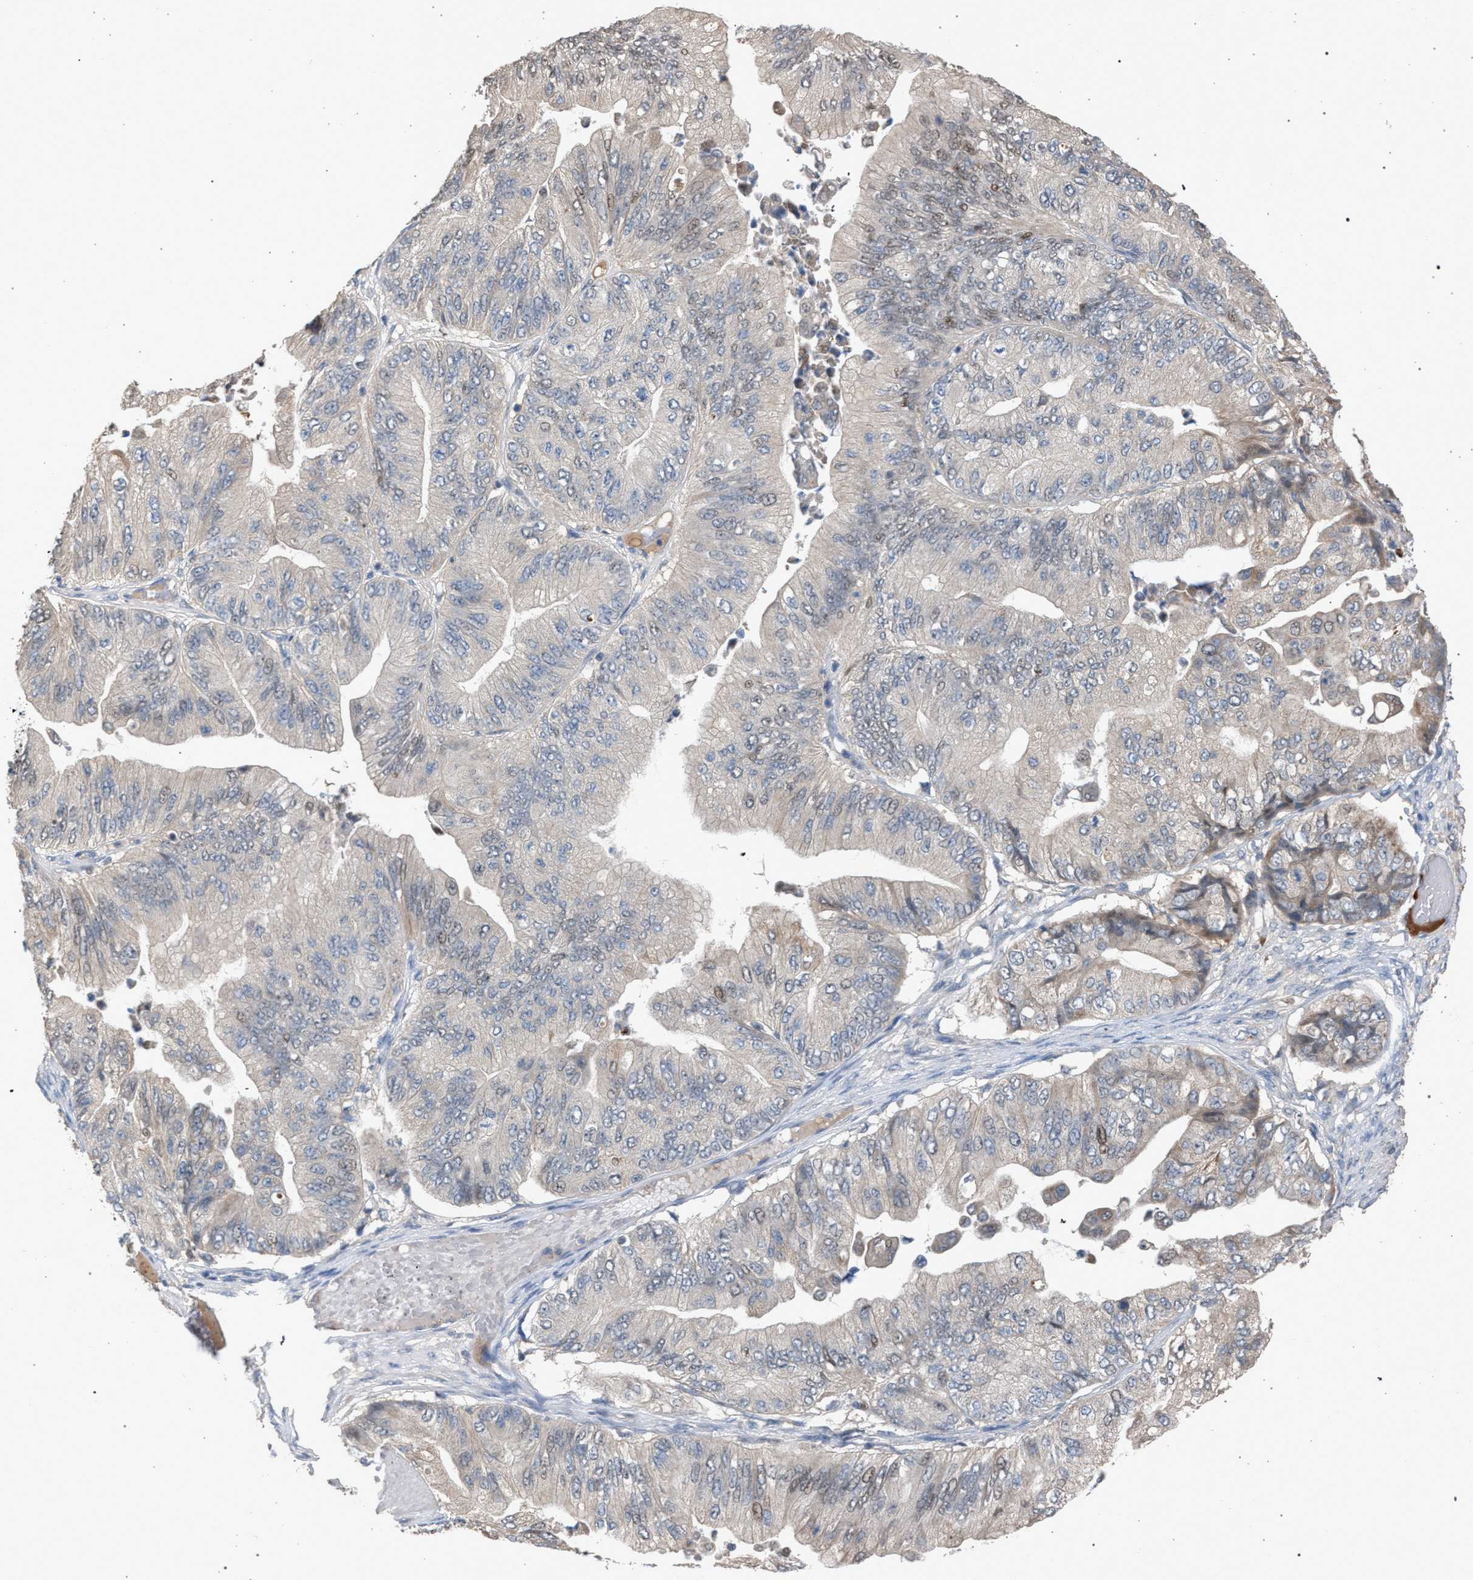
{"staining": {"intensity": "moderate", "quantity": "25%-75%", "location": "cytoplasmic/membranous"}, "tissue": "ovarian cancer", "cell_type": "Tumor cells", "image_type": "cancer", "snomed": [{"axis": "morphology", "description": "Cystadenocarcinoma, mucinous, NOS"}, {"axis": "topography", "description": "Ovary"}], "caption": "A micrograph of human ovarian mucinous cystadenocarcinoma stained for a protein demonstrates moderate cytoplasmic/membranous brown staining in tumor cells.", "gene": "TECPR1", "patient": {"sex": "female", "age": 61}}